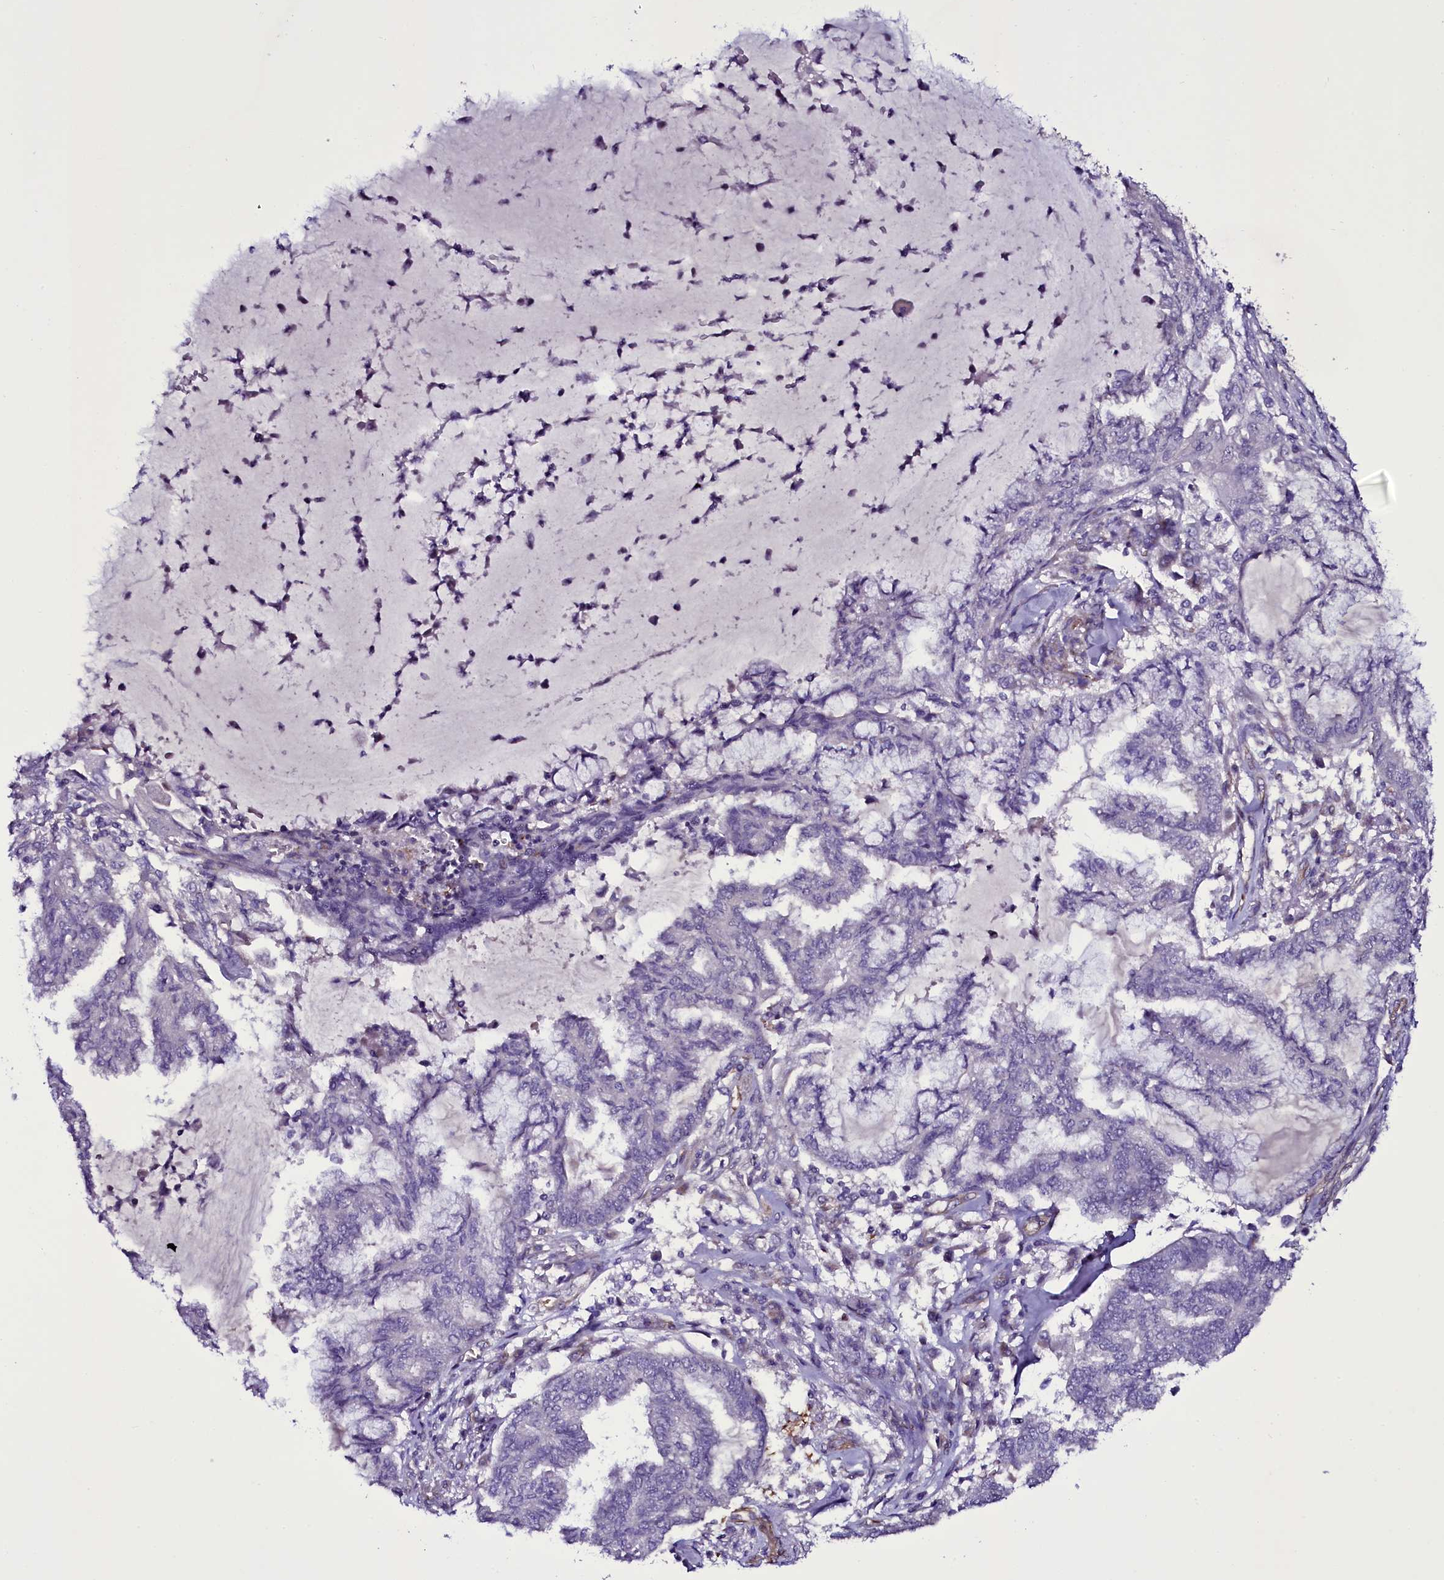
{"staining": {"intensity": "negative", "quantity": "none", "location": "none"}, "tissue": "endometrial cancer", "cell_type": "Tumor cells", "image_type": "cancer", "snomed": [{"axis": "morphology", "description": "Adenocarcinoma, NOS"}, {"axis": "topography", "description": "Endometrium"}], "caption": "Immunohistochemistry (IHC) of human endometrial cancer reveals no positivity in tumor cells.", "gene": "MEX3C", "patient": {"sex": "female", "age": 86}}